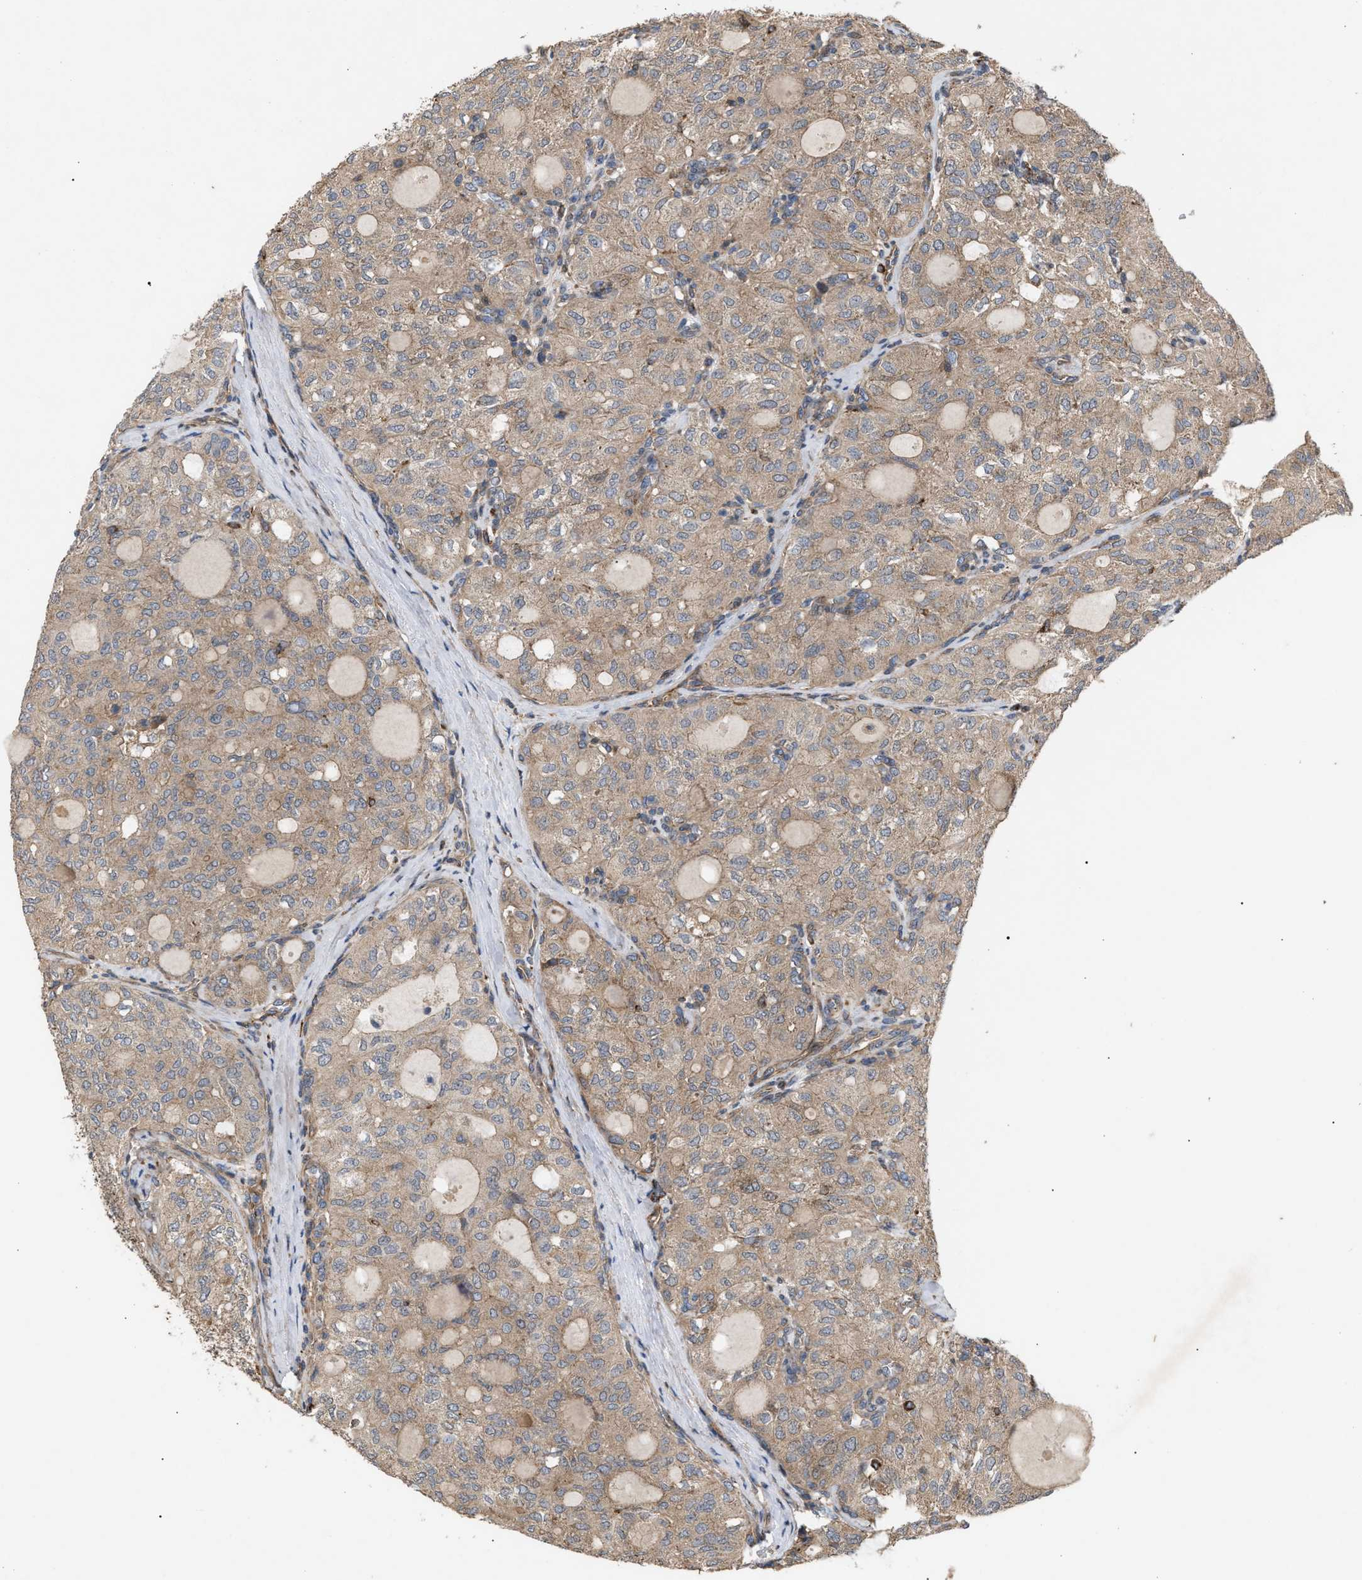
{"staining": {"intensity": "weak", "quantity": ">75%", "location": "cytoplasmic/membranous"}, "tissue": "thyroid cancer", "cell_type": "Tumor cells", "image_type": "cancer", "snomed": [{"axis": "morphology", "description": "Follicular adenoma carcinoma, NOS"}, {"axis": "topography", "description": "Thyroid gland"}], "caption": "Immunohistochemical staining of human thyroid follicular adenoma carcinoma reveals low levels of weak cytoplasmic/membranous positivity in approximately >75% of tumor cells. The staining was performed using DAB to visualize the protein expression in brown, while the nuclei were stained in blue with hematoxylin (Magnification: 20x).", "gene": "GCC1", "patient": {"sex": "male", "age": 75}}